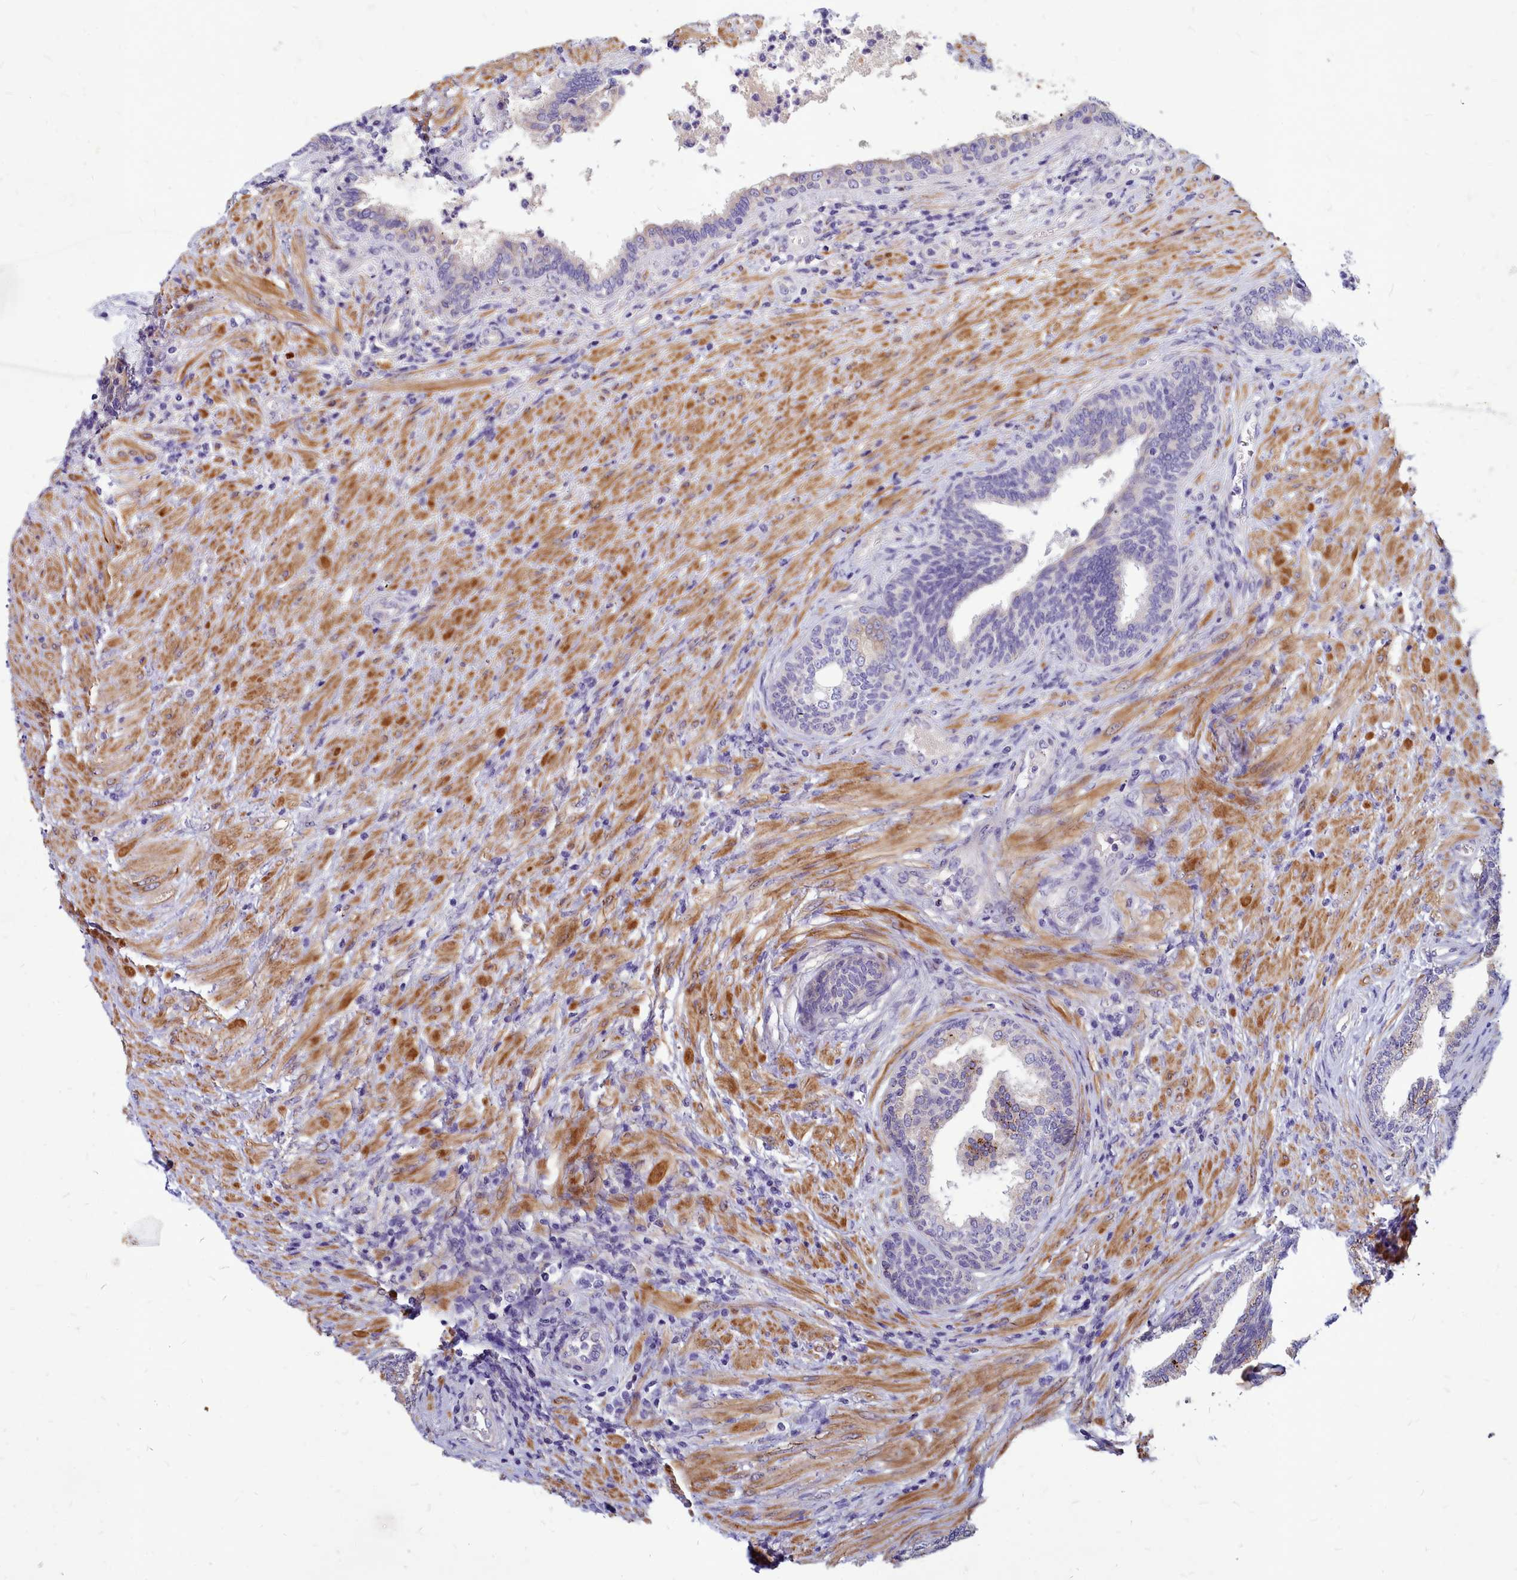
{"staining": {"intensity": "moderate", "quantity": "<25%", "location": "cytoplasmic/membranous"}, "tissue": "prostate", "cell_type": "Glandular cells", "image_type": "normal", "snomed": [{"axis": "morphology", "description": "Normal tissue, NOS"}, {"axis": "topography", "description": "Prostate"}], "caption": "High-power microscopy captured an immunohistochemistry histopathology image of benign prostate, revealing moderate cytoplasmic/membranous staining in about <25% of glandular cells. The protein is stained brown, and the nuclei are stained in blue (DAB (3,3'-diaminobenzidine) IHC with brightfield microscopy, high magnification).", "gene": "SMPD4", "patient": {"sex": "male", "age": 76}}